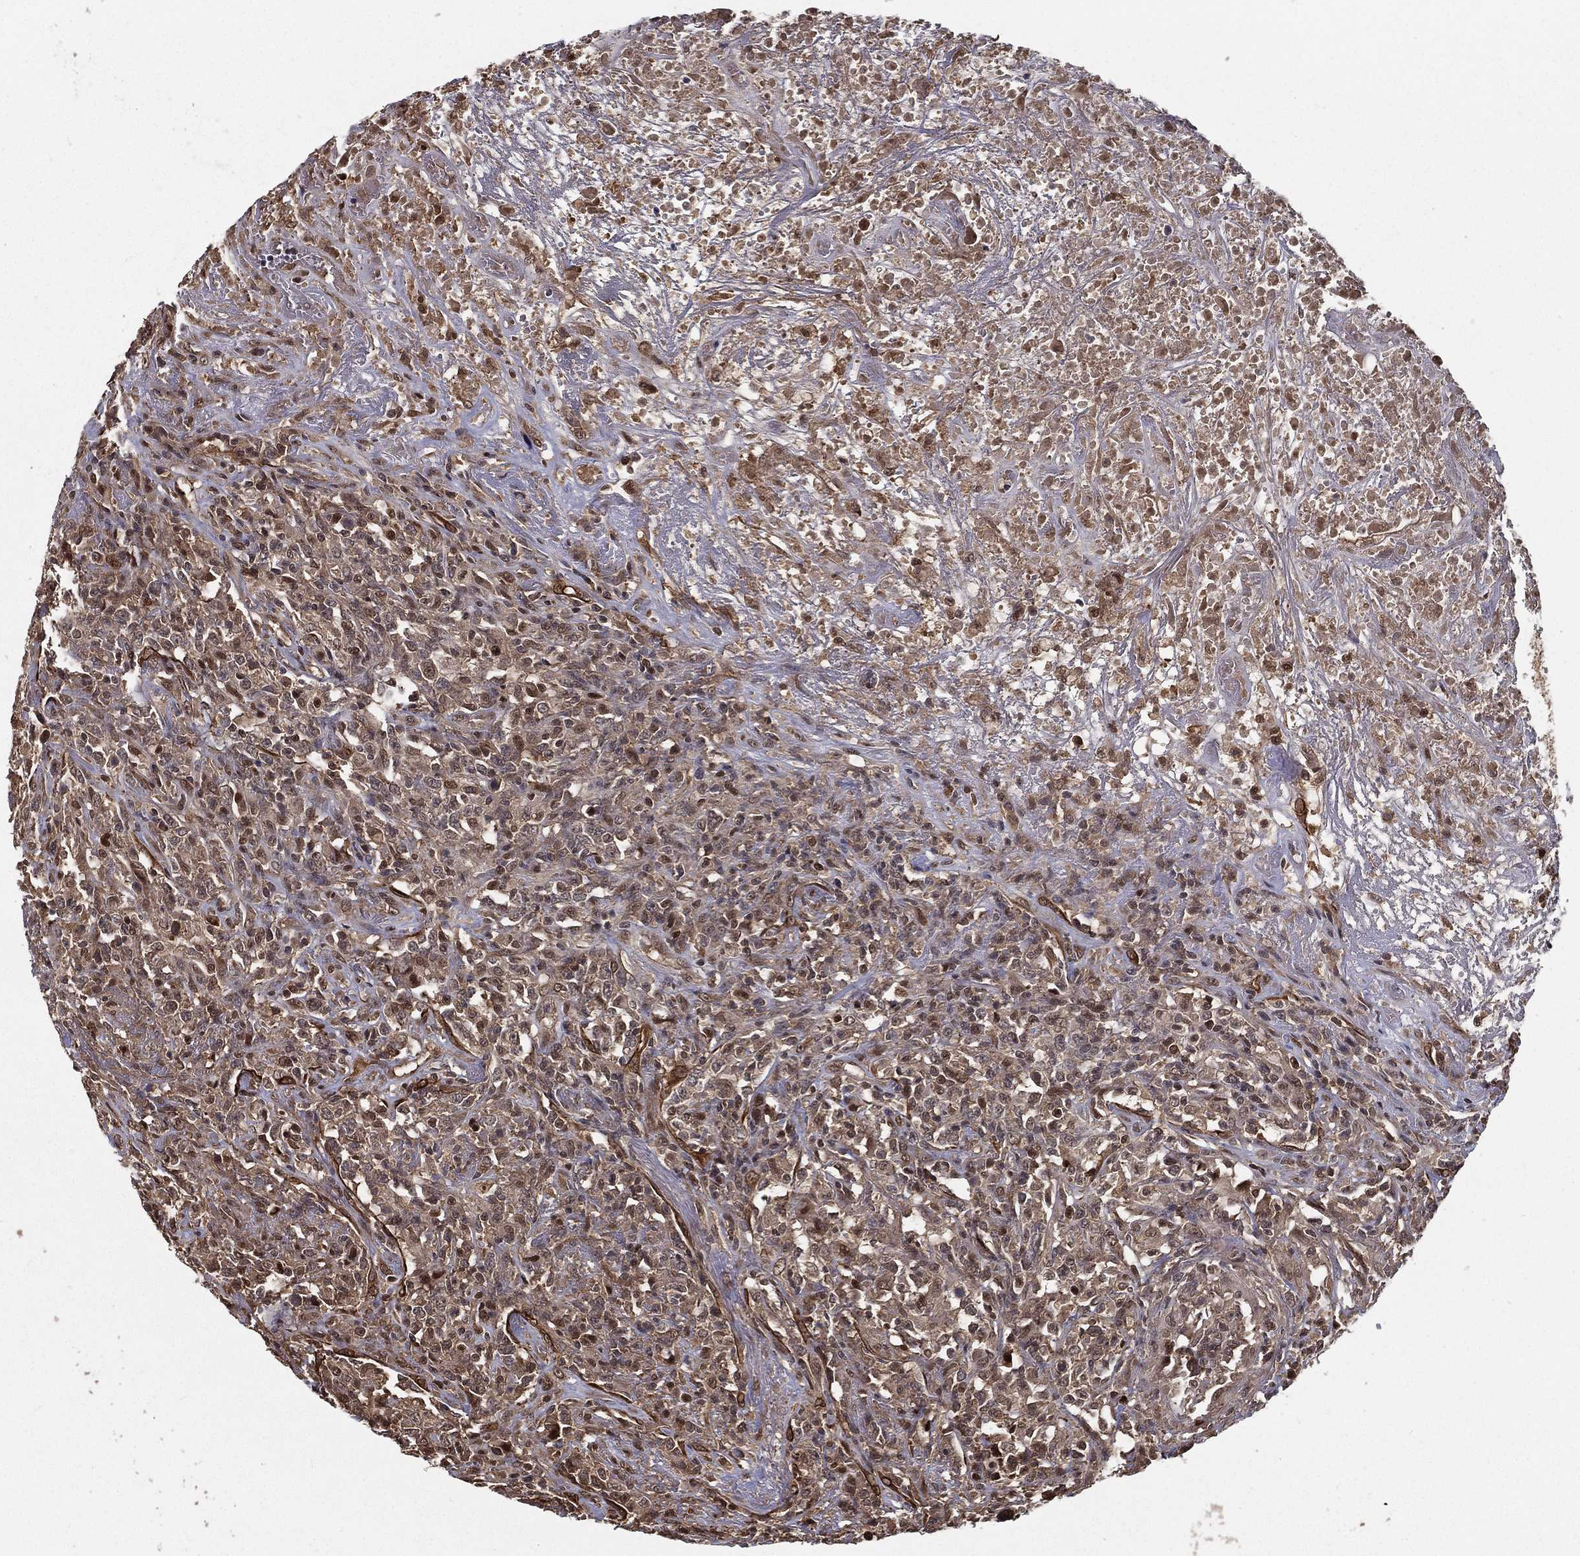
{"staining": {"intensity": "moderate", "quantity": "<25%", "location": "cytoplasmic/membranous,nuclear"}, "tissue": "lymphoma", "cell_type": "Tumor cells", "image_type": "cancer", "snomed": [{"axis": "morphology", "description": "Malignant lymphoma, non-Hodgkin's type, High grade"}, {"axis": "topography", "description": "Lung"}], "caption": "Moderate cytoplasmic/membranous and nuclear protein staining is seen in about <25% of tumor cells in malignant lymphoma, non-Hodgkin's type (high-grade).", "gene": "SLC6A6", "patient": {"sex": "male", "age": 79}}